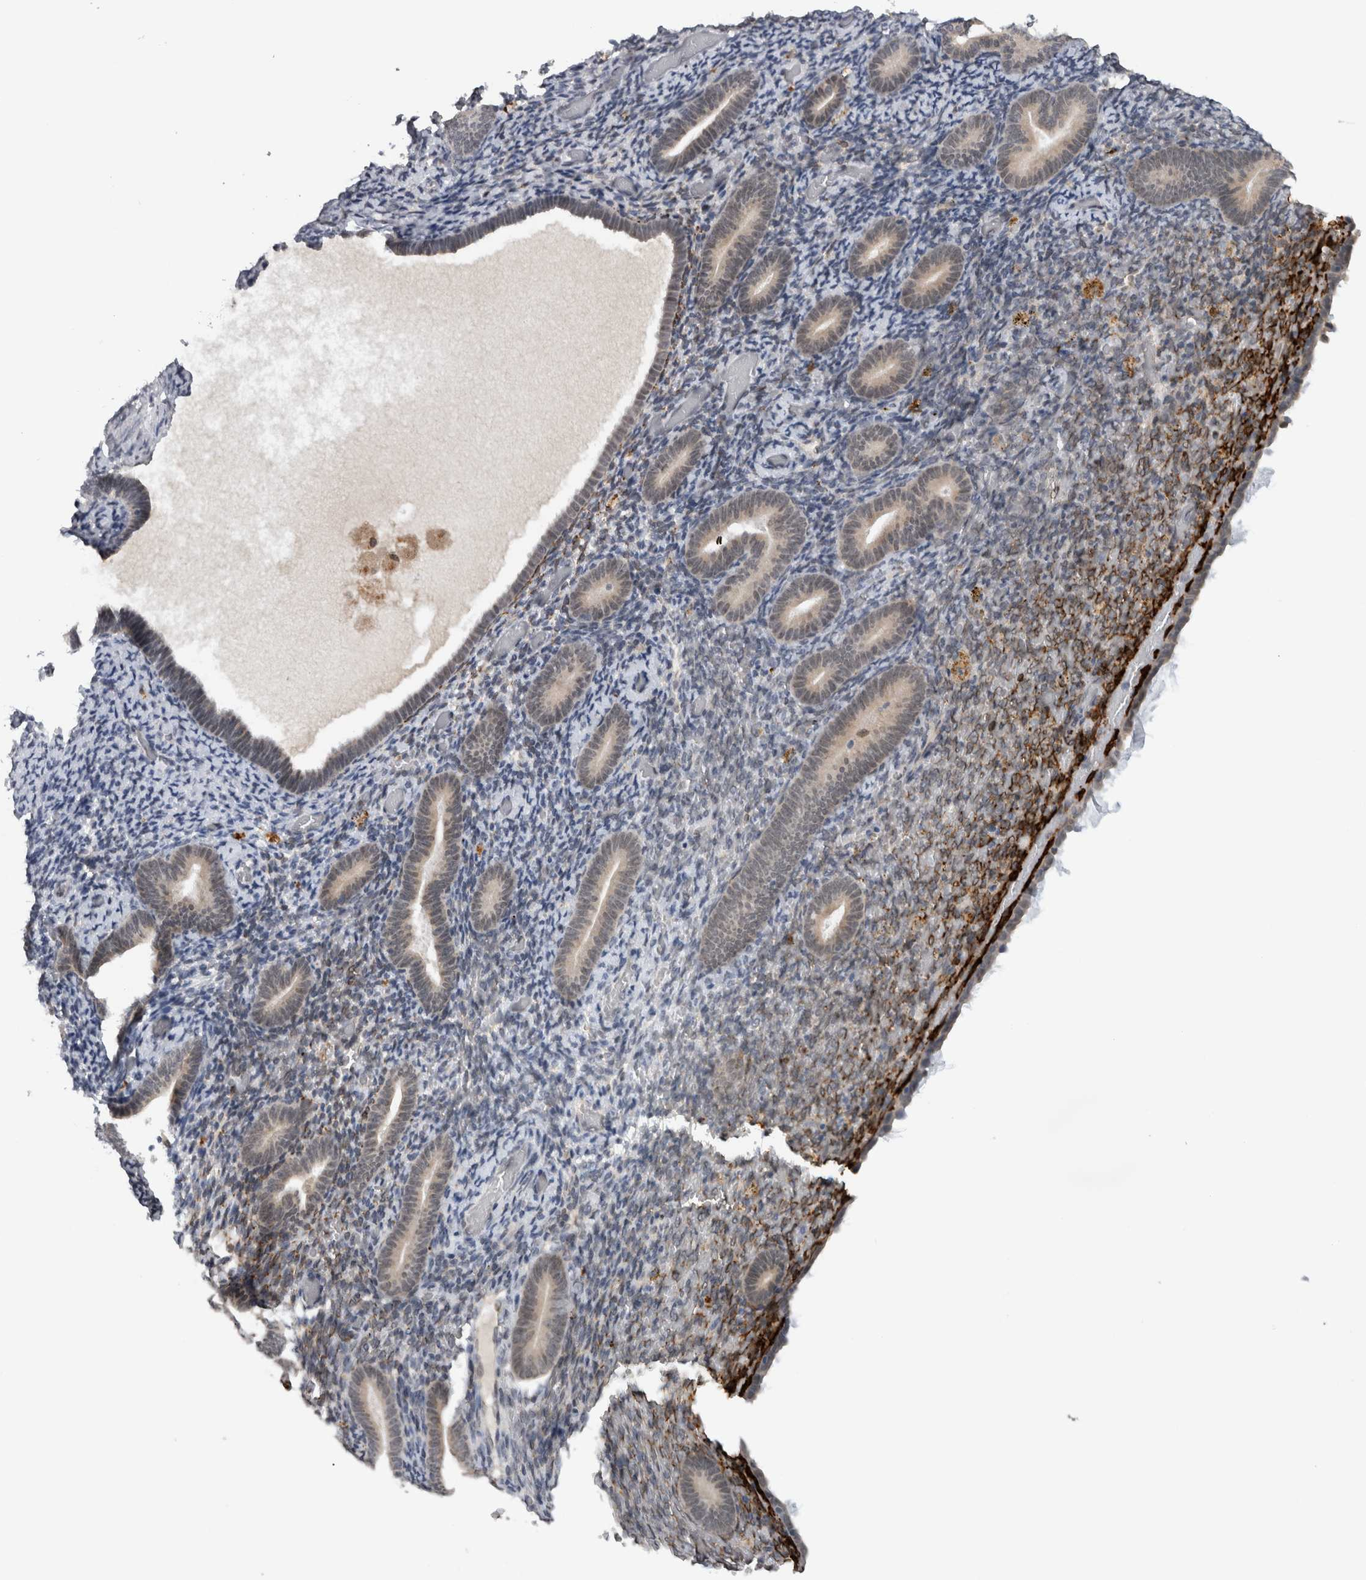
{"staining": {"intensity": "negative", "quantity": "none", "location": "none"}, "tissue": "endometrium", "cell_type": "Cells in endometrial stroma", "image_type": "normal", "snomed": [{"axis": "morphology", "description": "Normal tissue, NOS"}, {"axis": "topography", "description": "Endometrium"}], "caption": "High power microscopy image of an immunohistochemistry micrograph of benign endometrium, revealing no significant staining in cells in endometrial stroma.", "gene": "PRXL2A", "patient": {"sex": "female", "age": 51}}